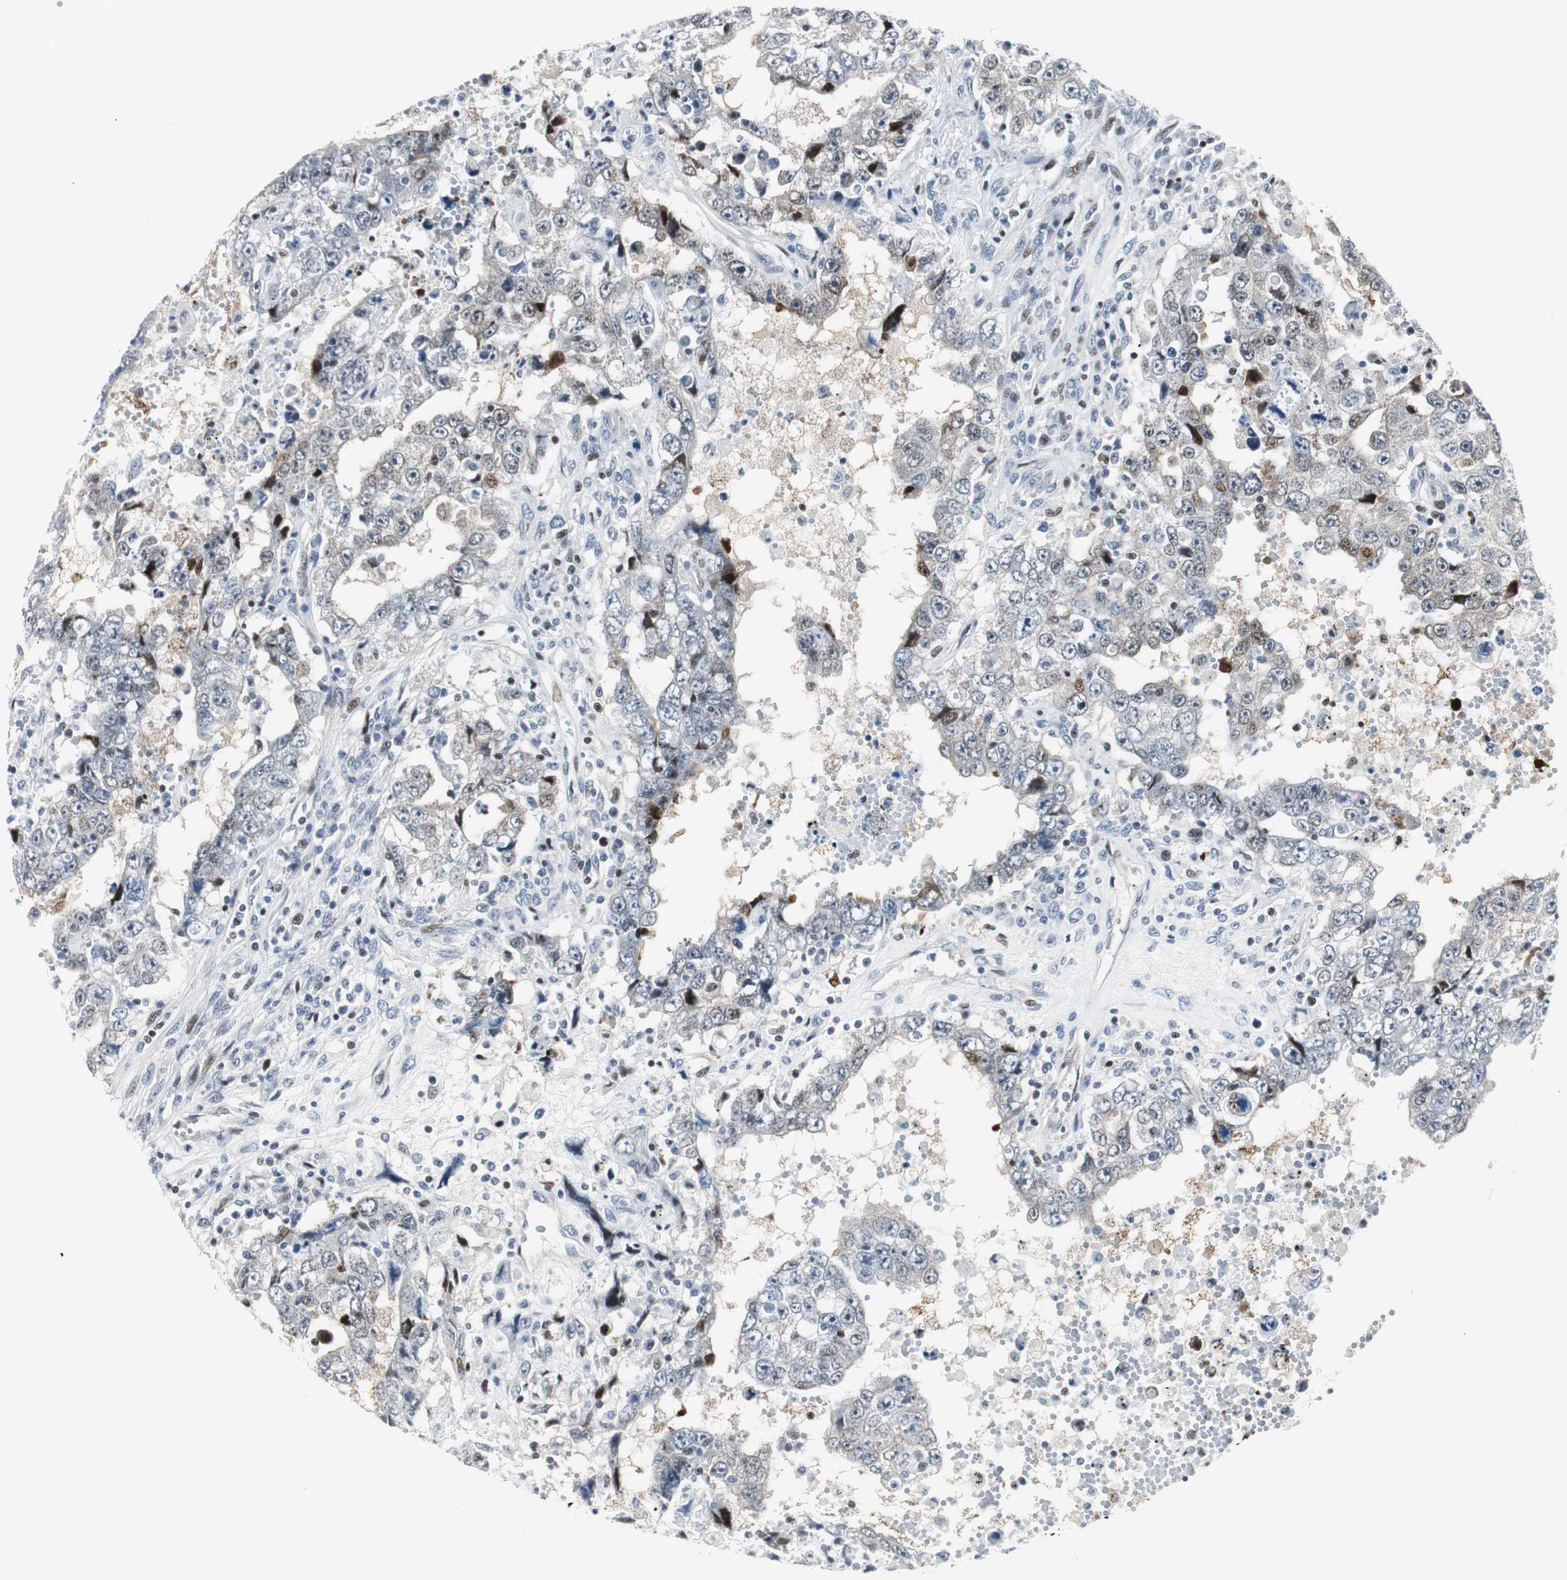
{"staining": {"intensity": "weak", "quantity": "<25%", "location": "nuclear"}, "tissue": "testis cancer", "cell_type": "Tumor cells", "image_type": "cancer", "snomed": [{"axis": "morphology", "description": "Carcinoma, Embryonal, NOS"}, {"axis": "topography", "description": "Testis"}], "caption": "This is a photomicrograph of immunohistochemistry (IHC) staining of embryonal carcinoma (testis), which shows no expression in tumor cells.", "gene": "RAD1", "patient": {"sex": "male", "age": 26}}